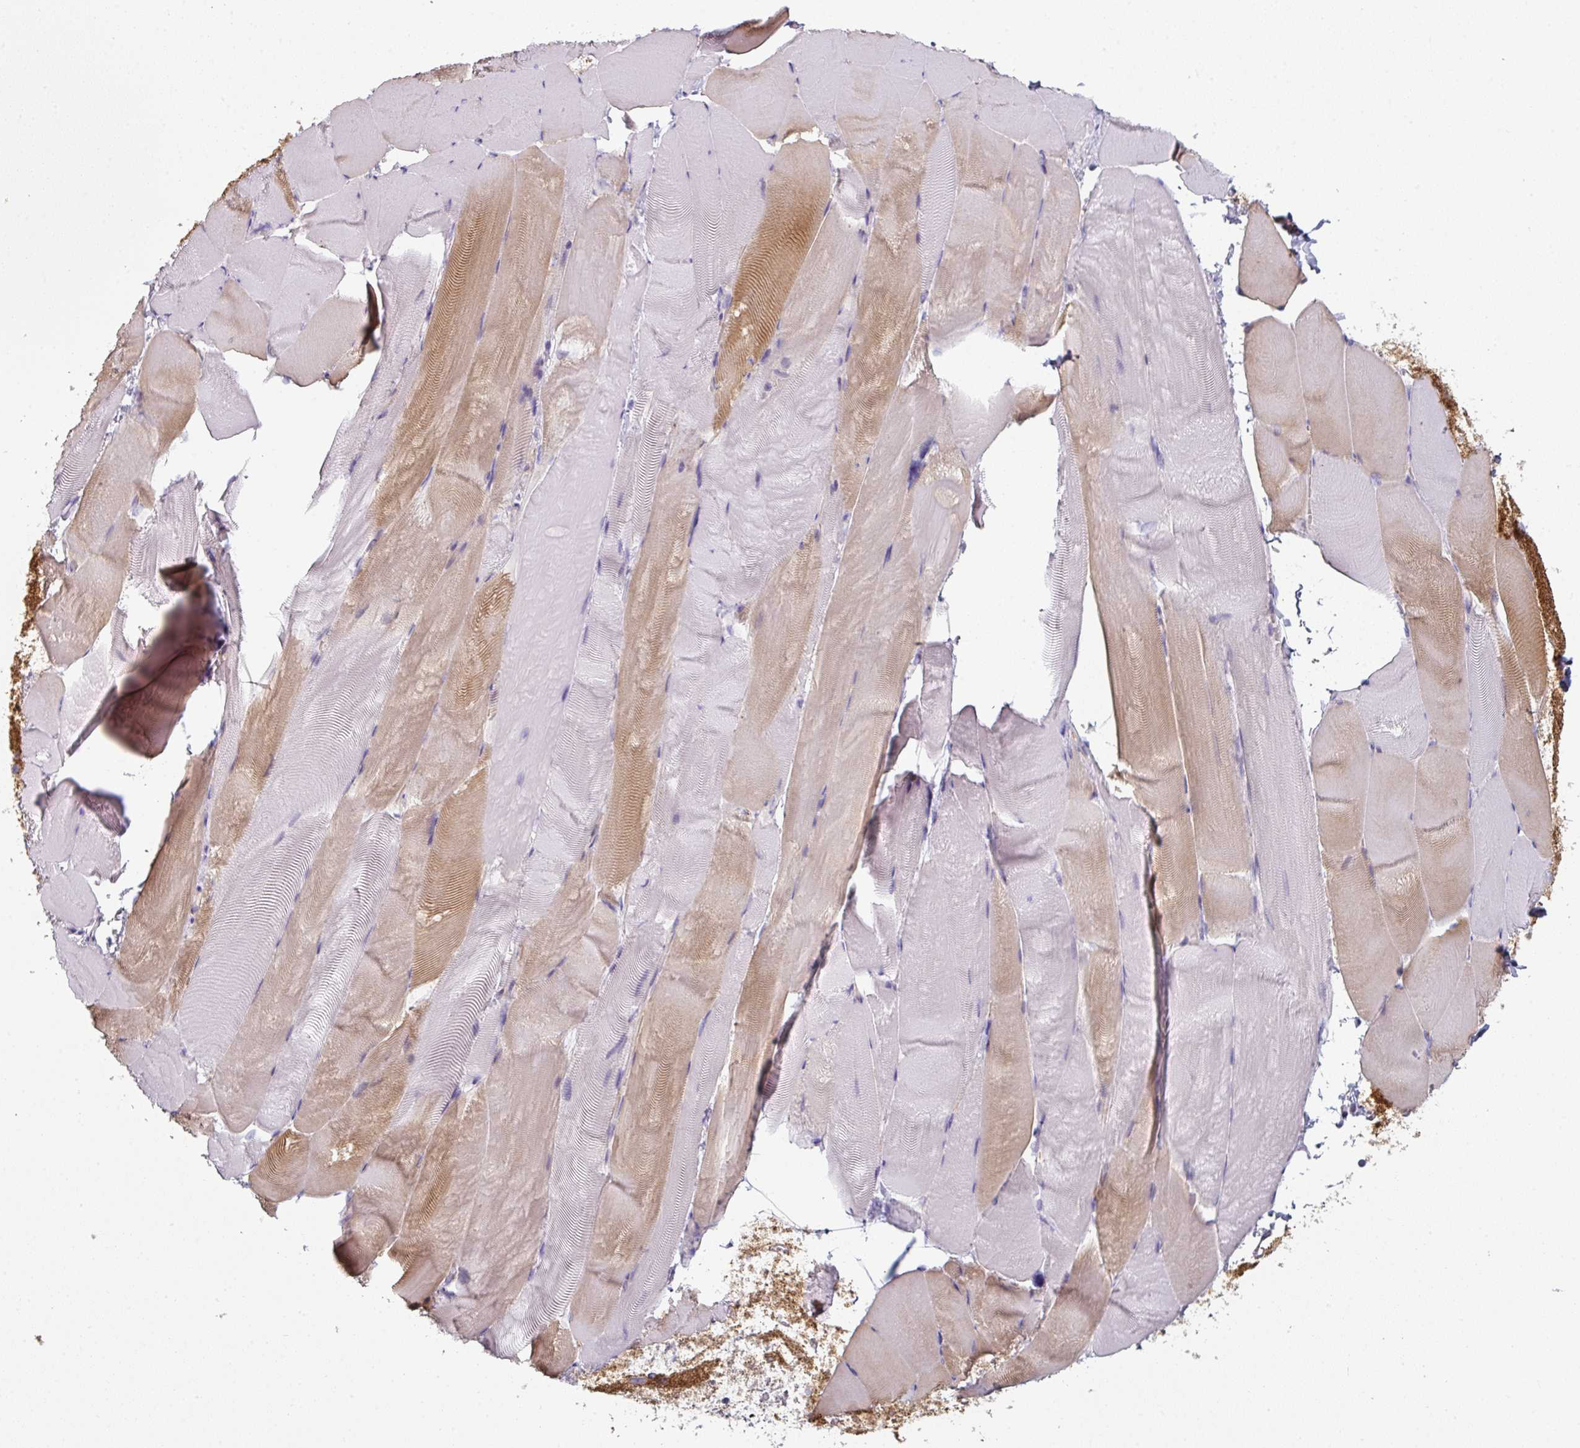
{"staining": {"intensity": "moderate", "quantity": "<25%", "location": "cytoplasmic/membranous"}, "tissue": "skeletal muscle", "cell_type": "Myocytes", "image_type": "normal", "snomed": [{"axis": "morphology", "description": "Normal tissue, NOS"}, {"axis": "topography", "description": "Skeletal muscle"}], "caption": "Protein positivity by immunohistochemistry (IHC) demonstrates moderate cytoplasmic/membranous positivity in approximately <25% of myocytes in unremarkable skeletal muscle.", "gene": "SLC17A7", "patient": {"sex": "female", "age": 64}}